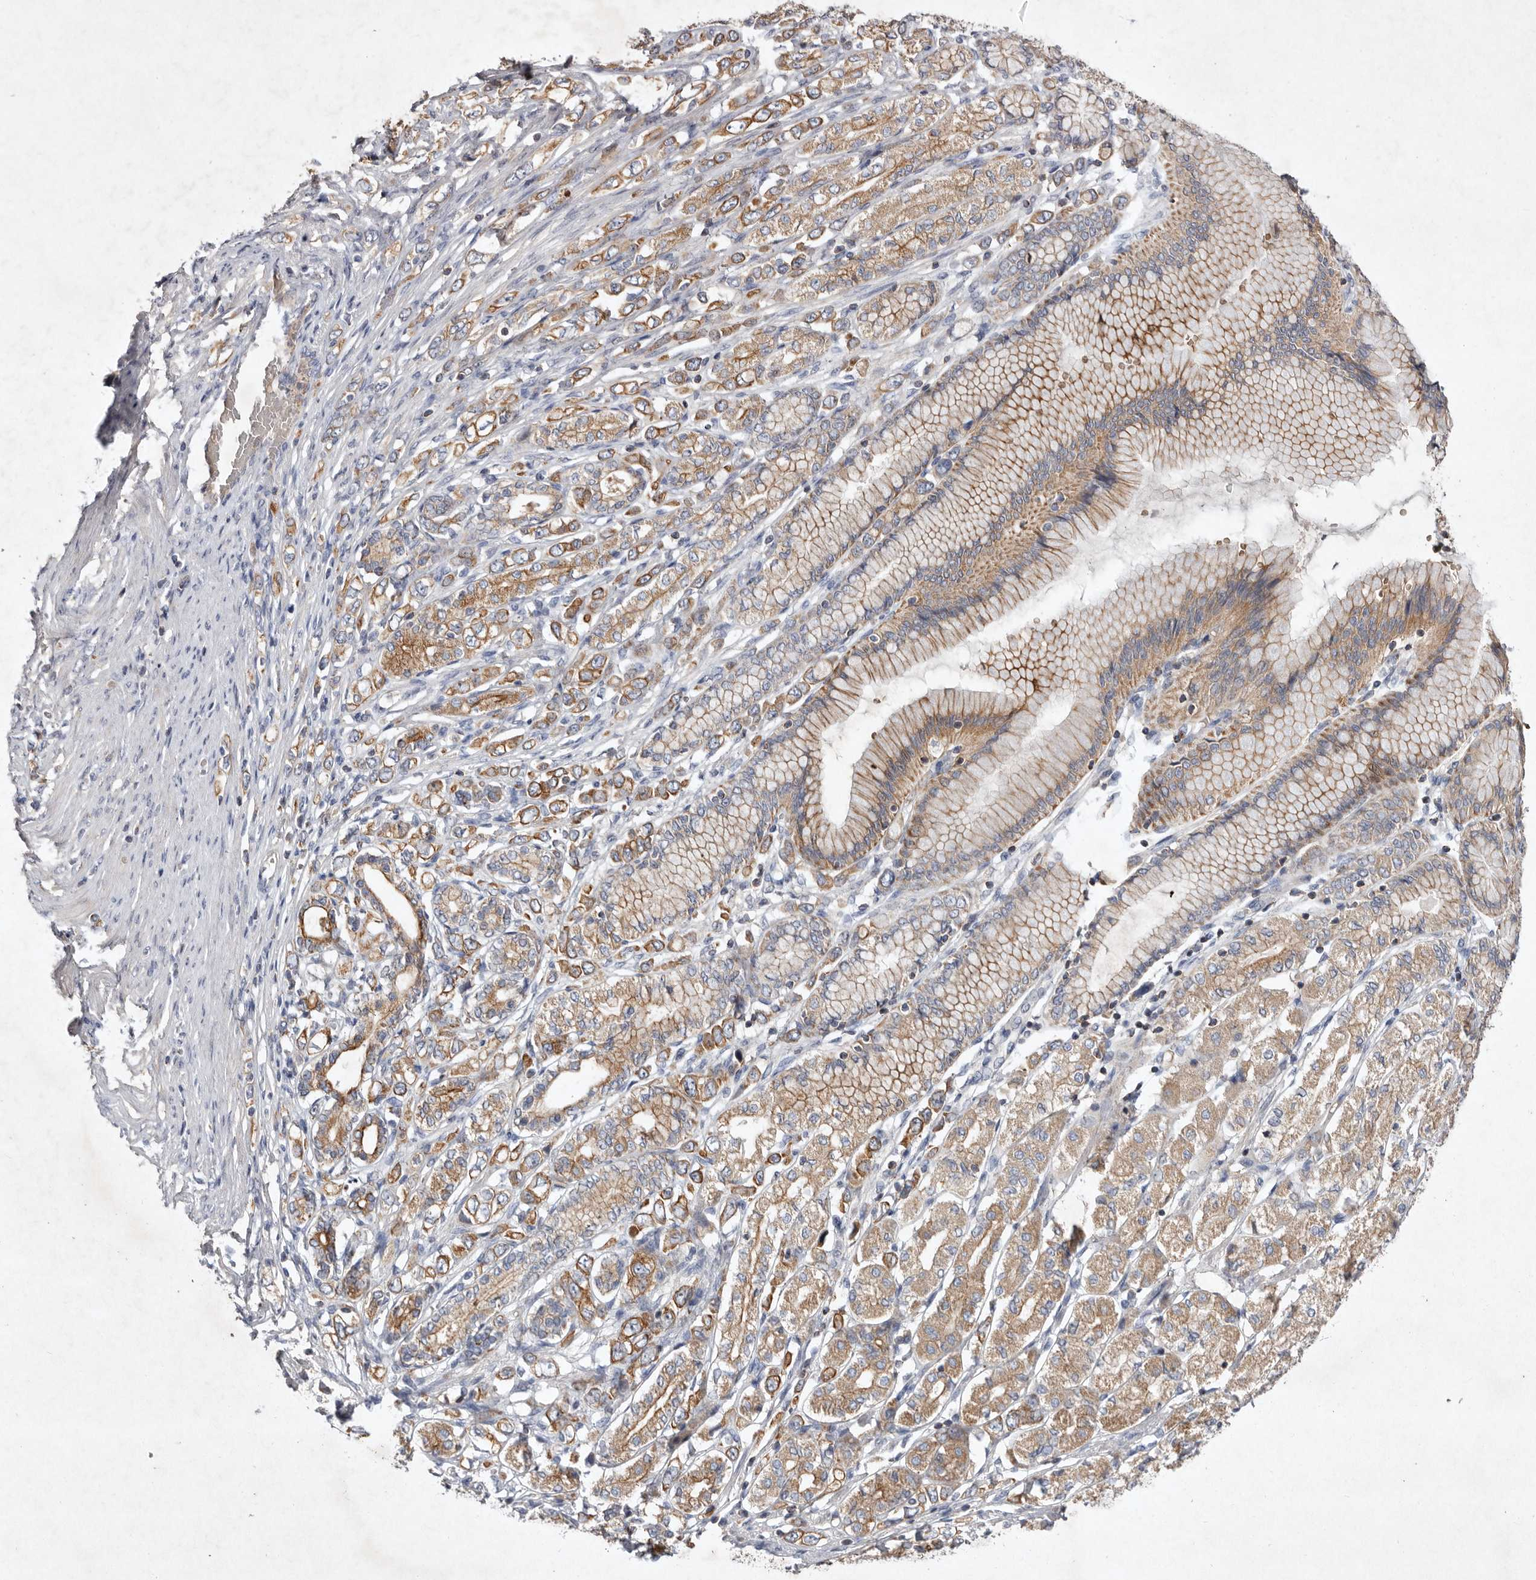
{"staining": {"intensity": "moderate", "quantity": ">75%", "location": "cytoplasmic/membranous"}, "tissue": "stomach cancer", "cell_type": "Tumor cells", "image_type": "cancer", "snomed": [{"axis": "morphology", "description": "Adenocarcinoma, NOS"}, {"axis": "topography", "description": "Stomach"}], "caption": "Tumor cells show moderate cytoplasmic/membranous expression in about >75% of cells in stomach cancer.", "gene": "TNFSF14", "patient": {"sex": "female", "age": 65}}